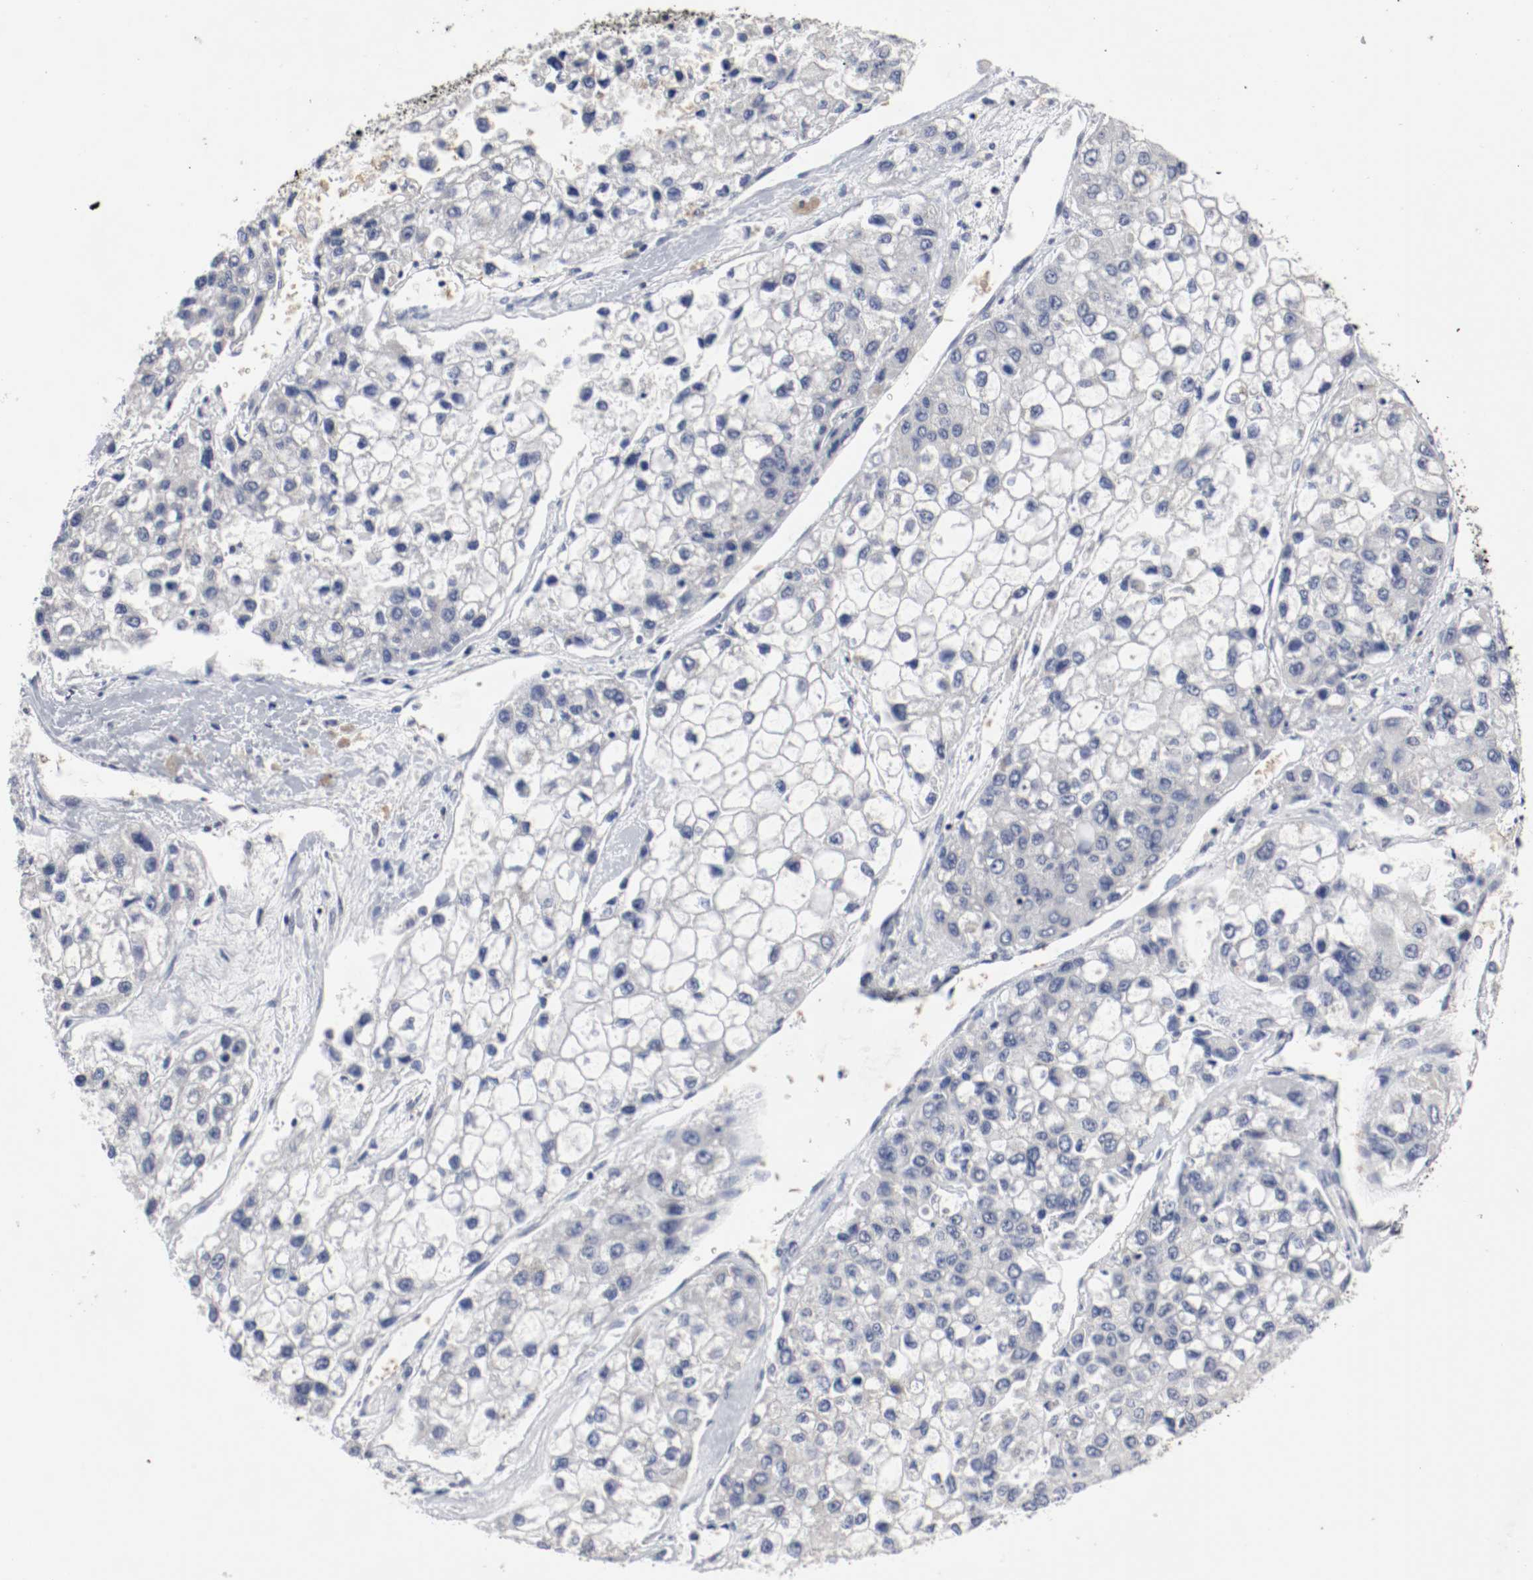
{"staining": {"intensity": "negative", "quantity": "none", "location": "none"}, "tissue": "liver cancer", "cell_type": "Tumor cells", "image_type": "cancer", "snomed": [{"axis": "morphology", "description": "Carcinoma, Hepatocellular, NOS"}, {"axis": "topography", "description": "Liver"}], "caption": "The micrograph exhibits no significant expression in tumor cells of liver cancer.", "gene": "JUND", "patient": {"sex": "female", "age": 66}}